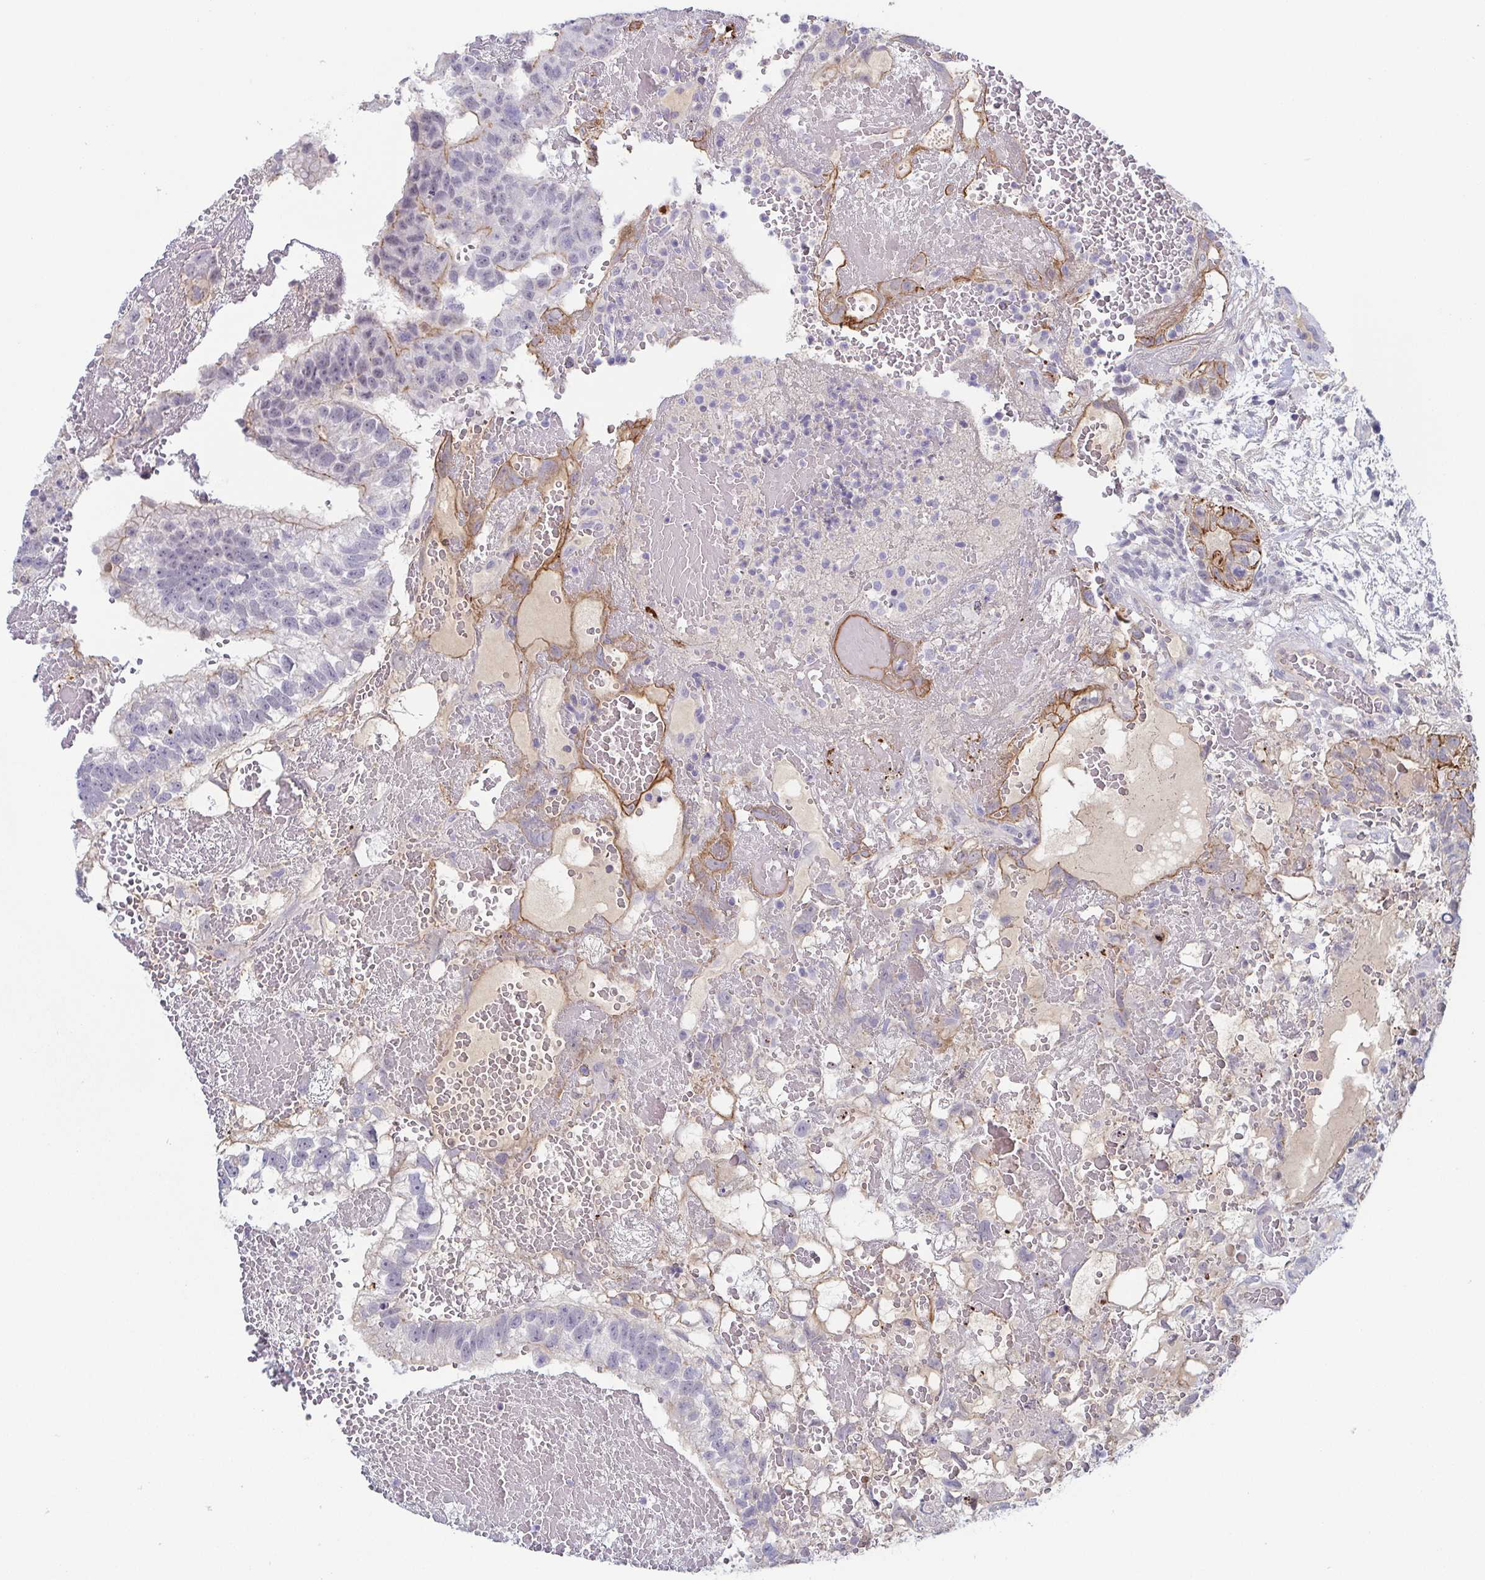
{"staining": {"intensity": "moderate", "quantity": "<25%", "location": "cytoplasmic/membranous"}, "tissue": "testis cancer", "cell_type": "Tumor cells", "image_type": "cancer", "snomed": [{"axis": "morphology", "description": "Normal tissue, NOS"}, {"axis": "morphology", "description": "Carcinoma, Embryonal, NOS"}, {"axis": "topography", "description": "Testis"}], "caption": "A low amount of moderate cytoplasmic/membranous expression is present in approximately <25% of tumor cells in testis cancer tissue.", "gene": "RHOV", "patient": {"sex": "male", "age": 32}}